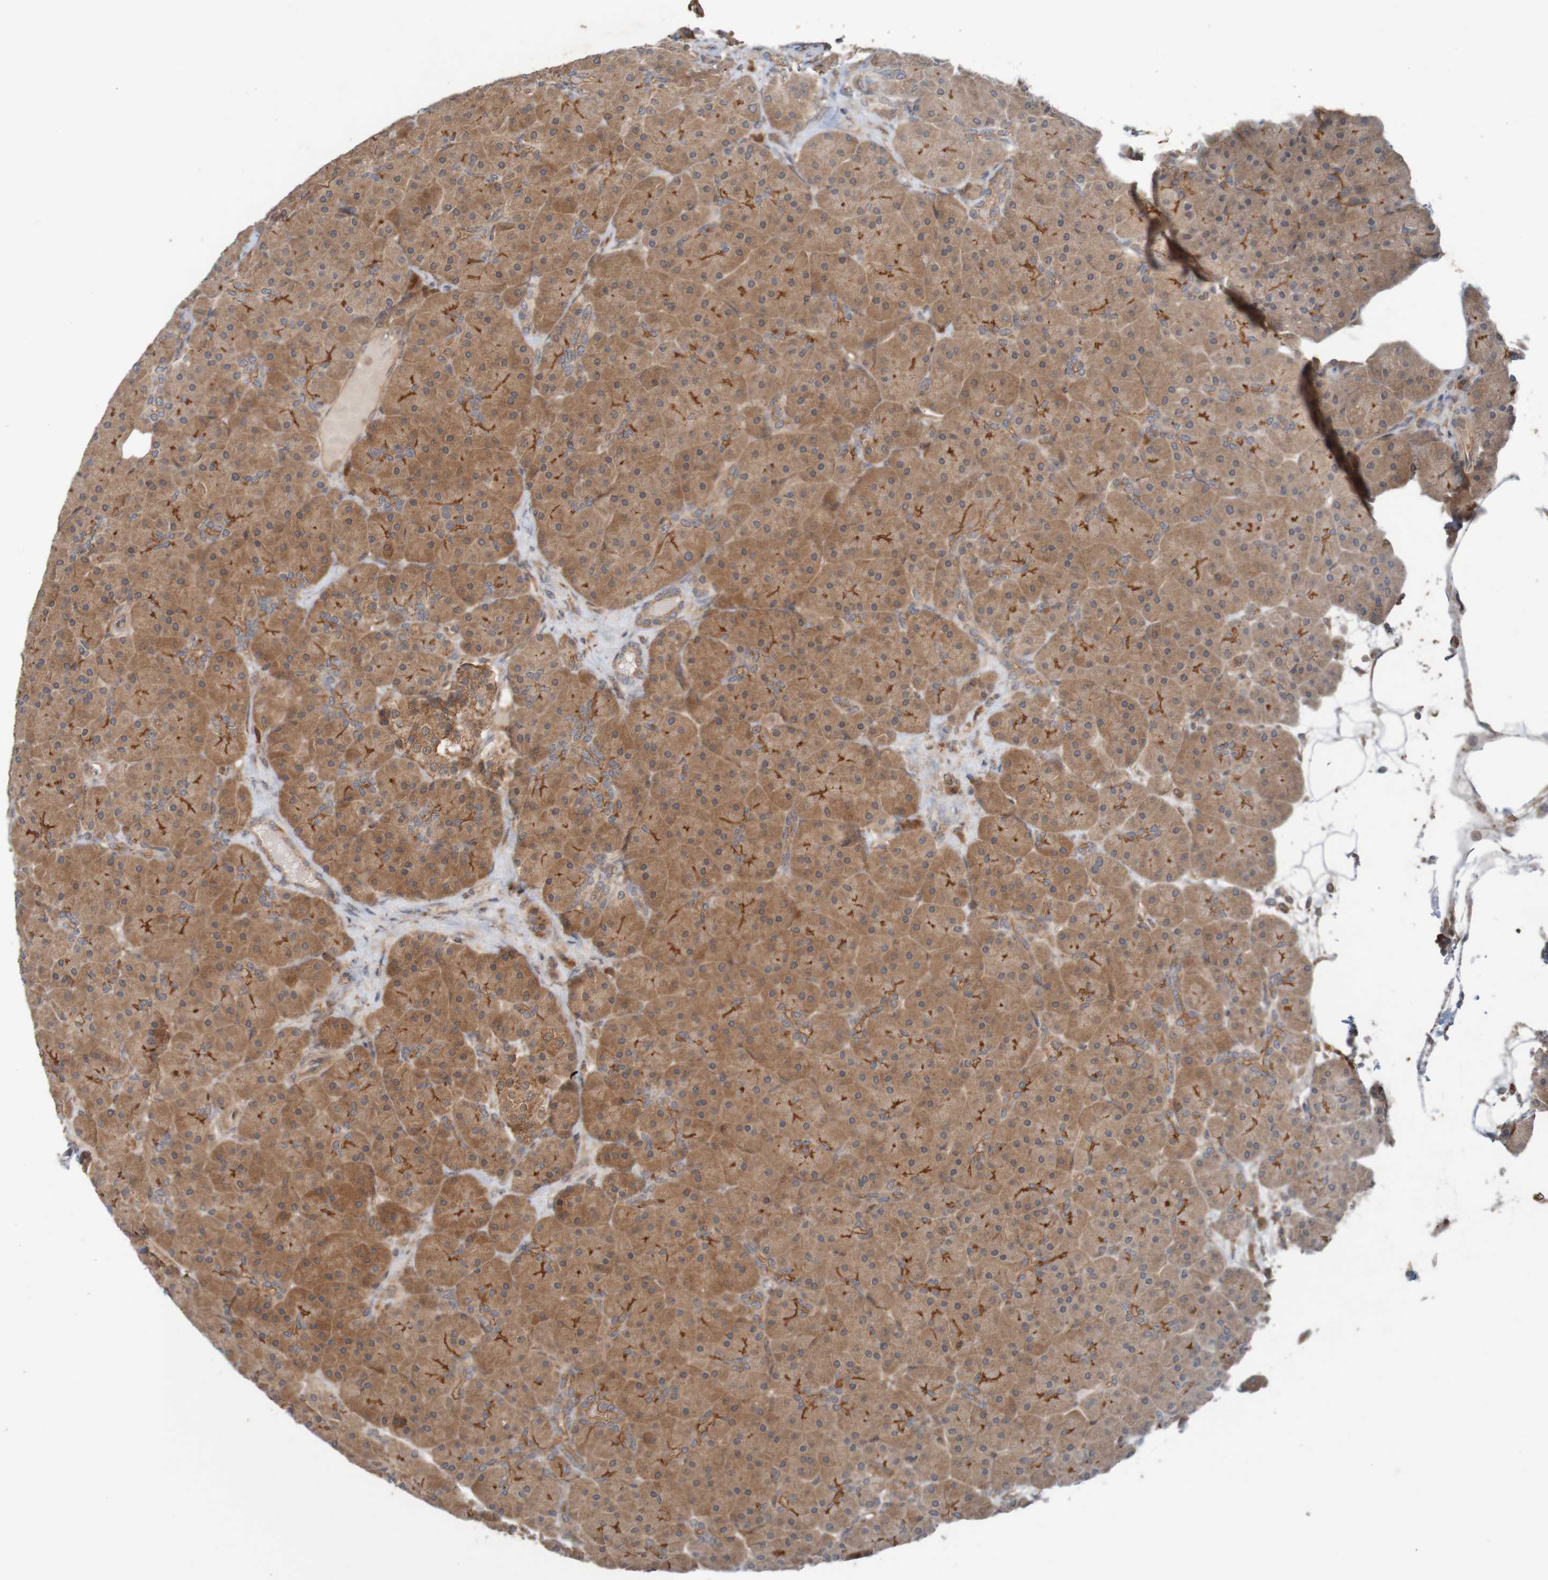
{"staining": {"intensity": "moderate", "quantity": ">75%", "location": "cytoplasmic/membranous"}, "tissue": "pancreas", "cell_type": "Exocrine glandular cells", "image_type": "normal", "snomed": [{"axis": "morphology", "description": "Normal tissue, NOS"}, {"axis": "topography", "description": "Pancreas"}], "caption": "A brown stain shows moderate cytoplasmic/membranous positivity of a protein in exocrine glandular cells of unremarkable pancreas. The staining was performed using DAB (3,3'-diaminobenzidine) to visualize the protein expression in brown, while the nuclei were stained in blue with hematoxylin (Magnification: 20x).", "gene": "ARHGEF11", "patient": {"sex": "male", "age": 66}}